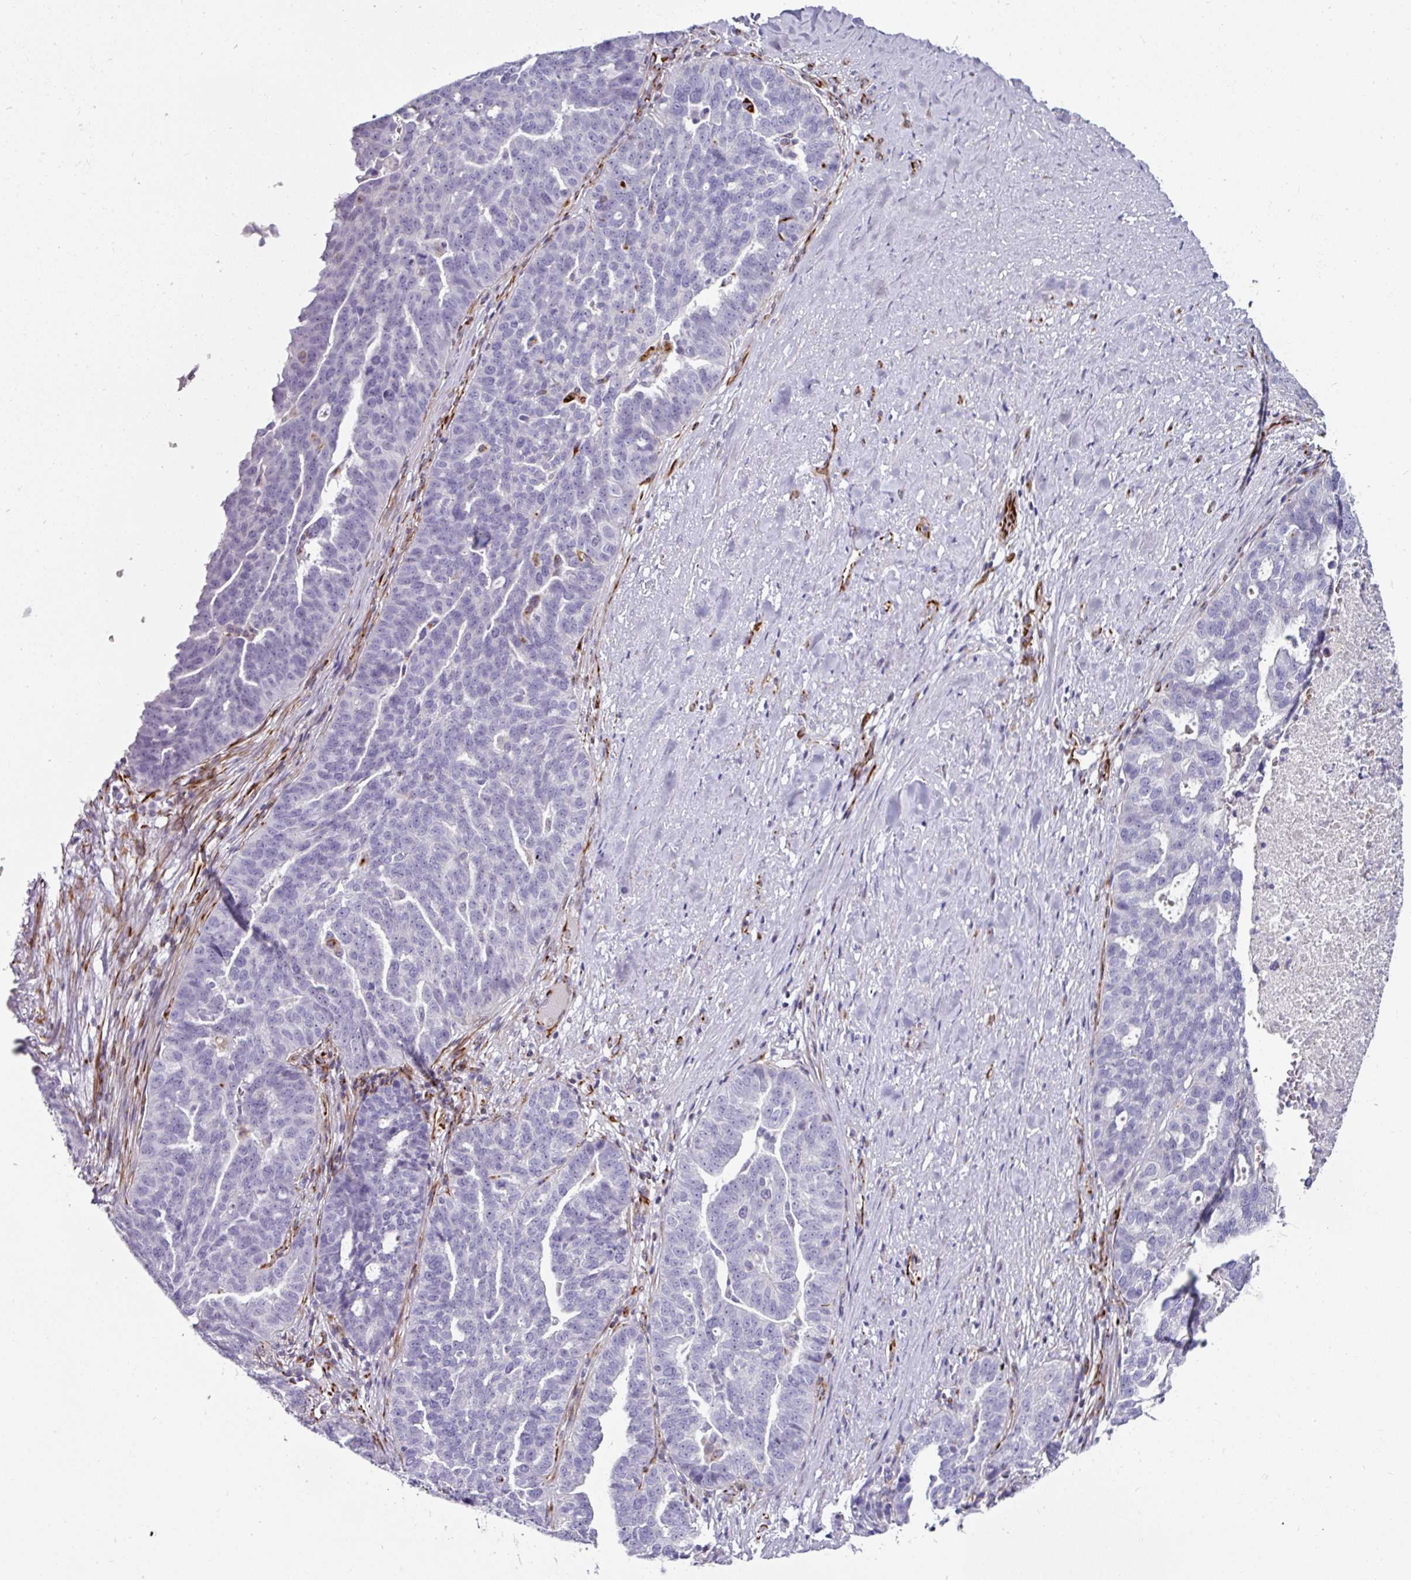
{"staining": {"intensity": "negative", "quantity": "none", "location": "none"}, "tissue": "ovarian cancer", "cell_type": "Tumor cells", "image_type": "cancer", "snomed": [{"axis": "morphology", "description": "Cystadenocarcinoma, serous, NOS"}, {"axis": "topography", "description": "Ovary"}], "caption": "This is an immunohistochemistry (IHC) image of human ovarian cancer (serous cystadenocarcinoma). There is no expression in tumor cells.", "gene": "TMPRSS9", "patient": {"sex": "female", "age": 59}}